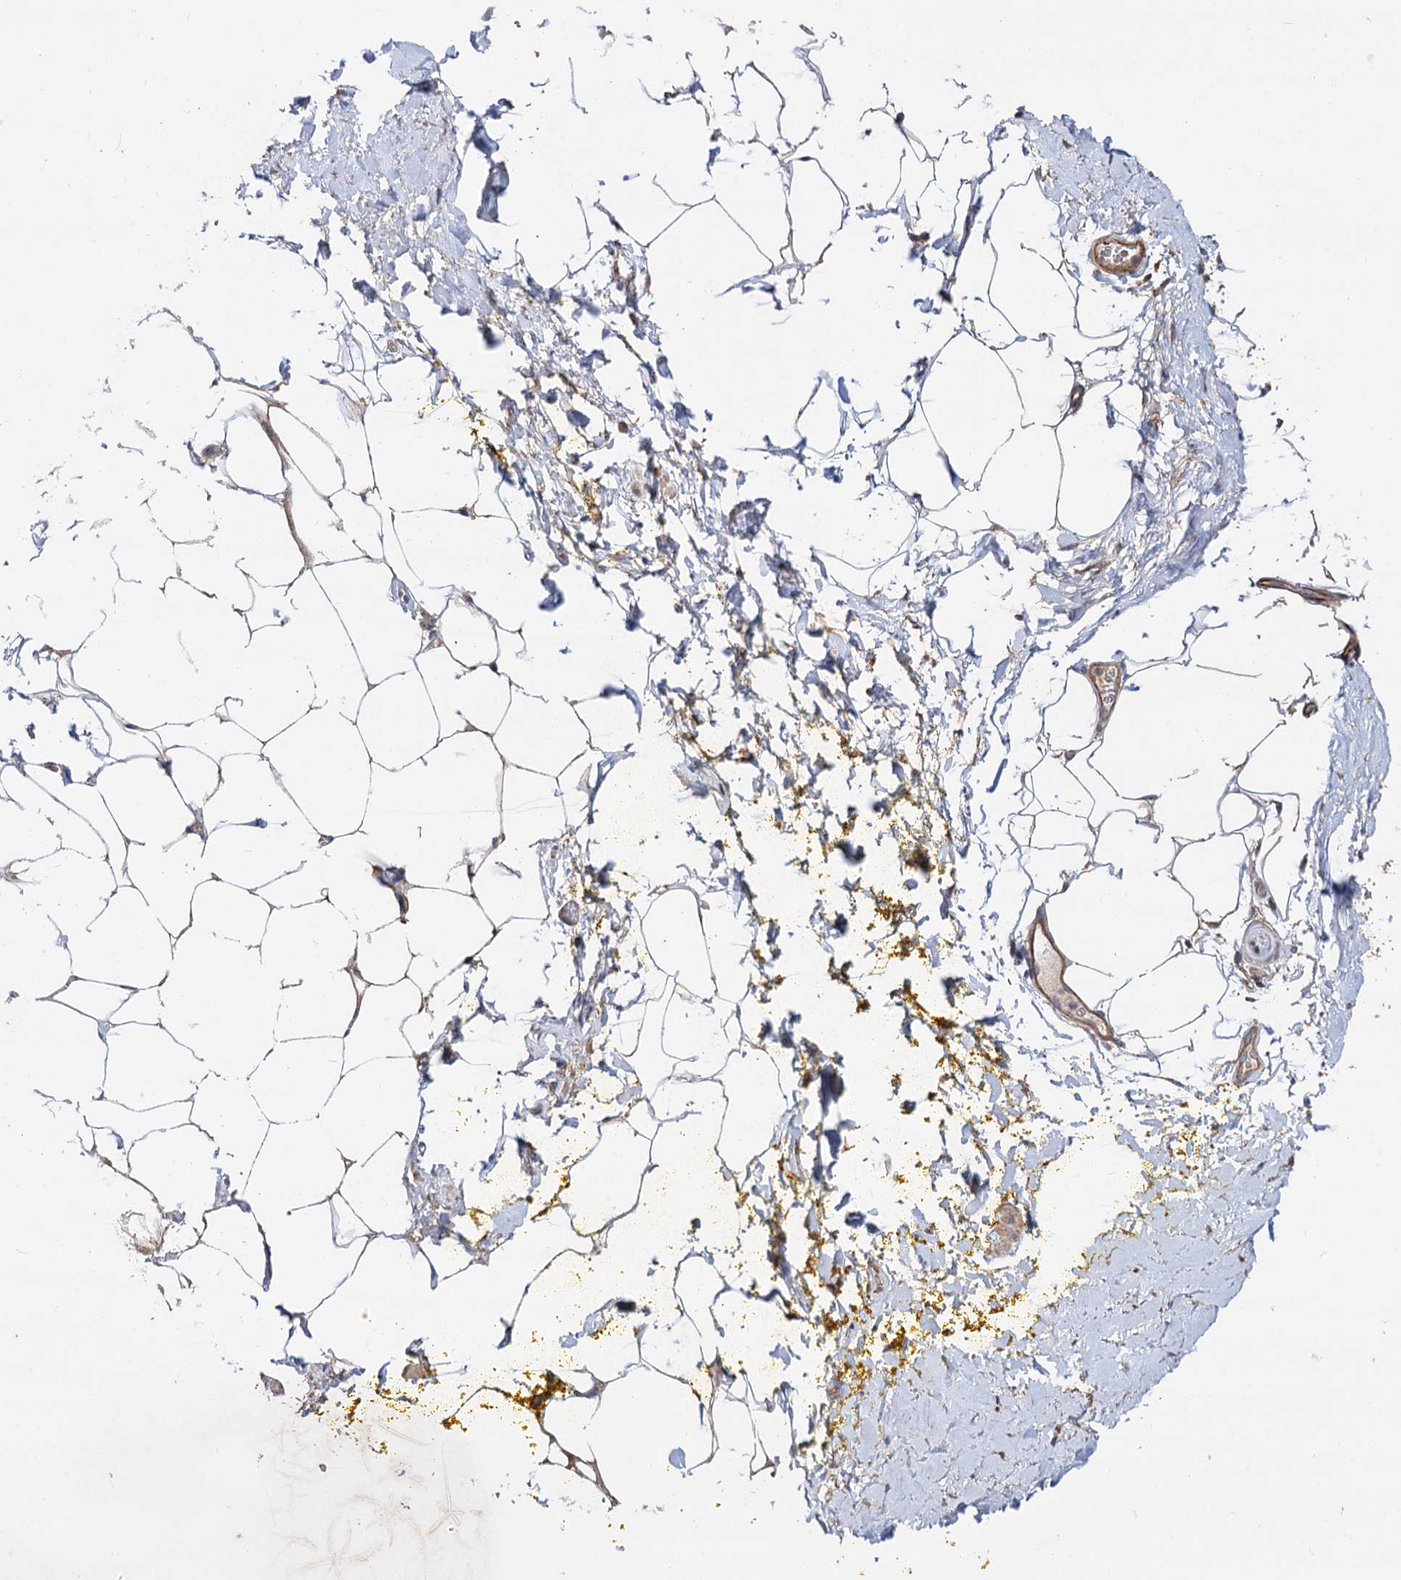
{"staining": {"intensity": "negative", "quantity": "none", "location": "none"}, "tissue": "adipose tissue", "cell_type": "Adipocytes", "image_type": "normal", "snomed": [{"axis": "morphology", "description": "Normal tissue, NOS"}, {"axis": "morphology", "description": "Adenocarcinoma, Low grade"}, {"axis": "topography", "description": "Prostate"}, {"axis": "topography", "description": "Peripheral nerve tissue"}], "caption": "Protein analysis of unremarkable adipose tissue displays no significant staining in adipocytes. (IHC, brightfield microscopy, high magnification).", "gene": "PTDSS2", "patient": {"sex": "male", "age": 63}}